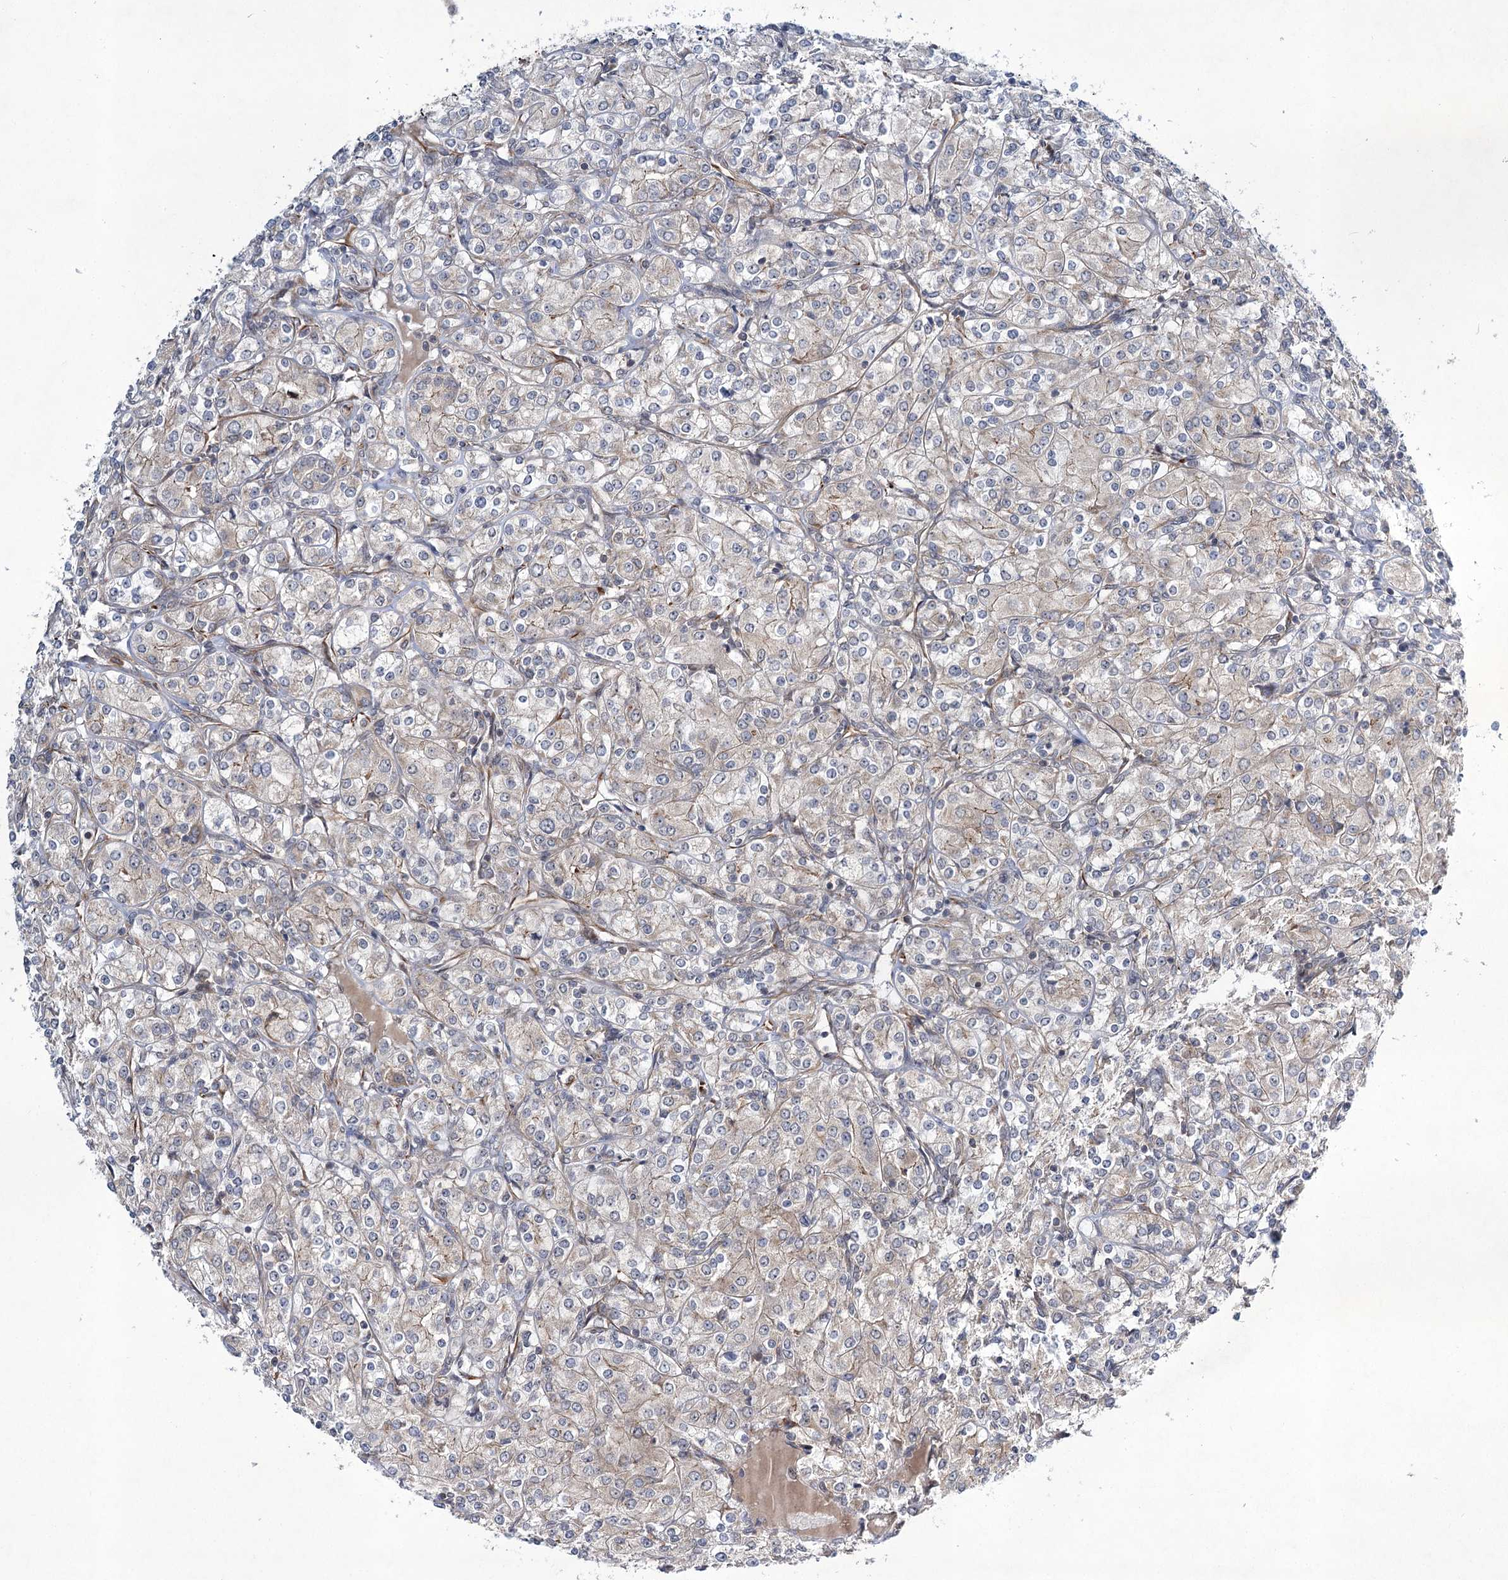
{"staining": {"intensity": "weak", "quantity": "<25%", "location": "cytoplasmic/membranous"}, "tissue": "renal cancer", "cell_type": "Tumor cells", "image_type": "cancer", "snomed": [{"axis": "morphology", "description": "Adenocarcinoma, NOS"}, {"axis": "topography", "description": "Kidney"}], "caption": "Immunohistochemistry (IHC) micrograph of renal cancer stained for a protein (brown), which demonstrates no positivity in tumor cells. (DAB (3,3'-diaminobenzidine) immunohistochemistry, high magnification).", "gene": "DPEP2", "patient": {"sex": "male", "age": 77}}